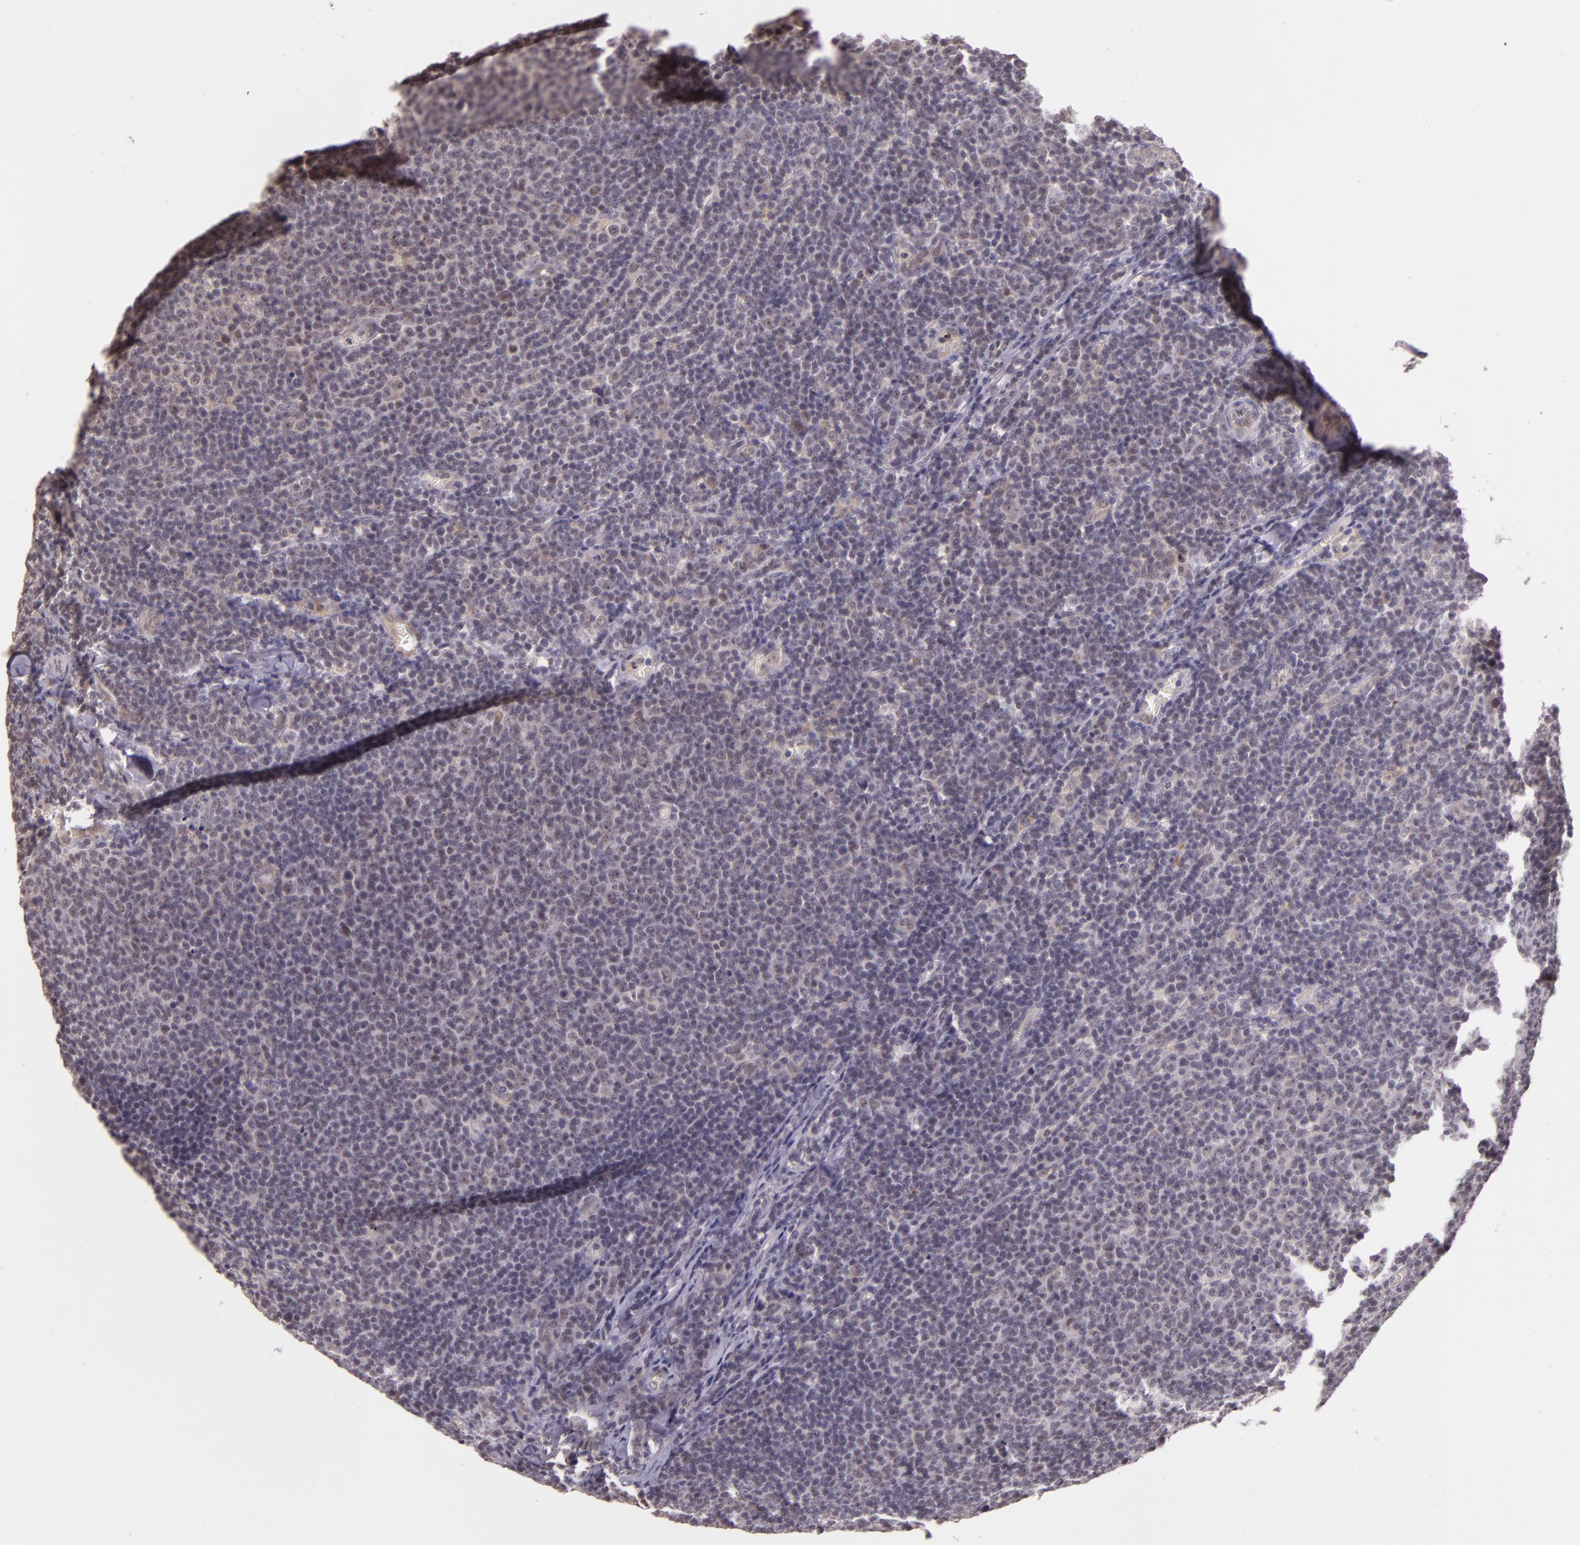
{"staining": {"intensity": "negative", "quantity": "none", "location": "none"}, "tissue": "lymphoma", "cell_type": "Tumor cells", "image_type": "cancer", "snomed": [{"axis": "morphology", "description": "Malignant lymphoma, non-Hodgkin's type, Low grade"}, {"axis": "topography", "description": "Lymph node"}], "caption": "Tumor cells show no significant positivity in low-grade malignant lymphoma, non-Hodgkin's type.", "gene": "ARMH4", "patient": {"sex": "male", "age": 74}}